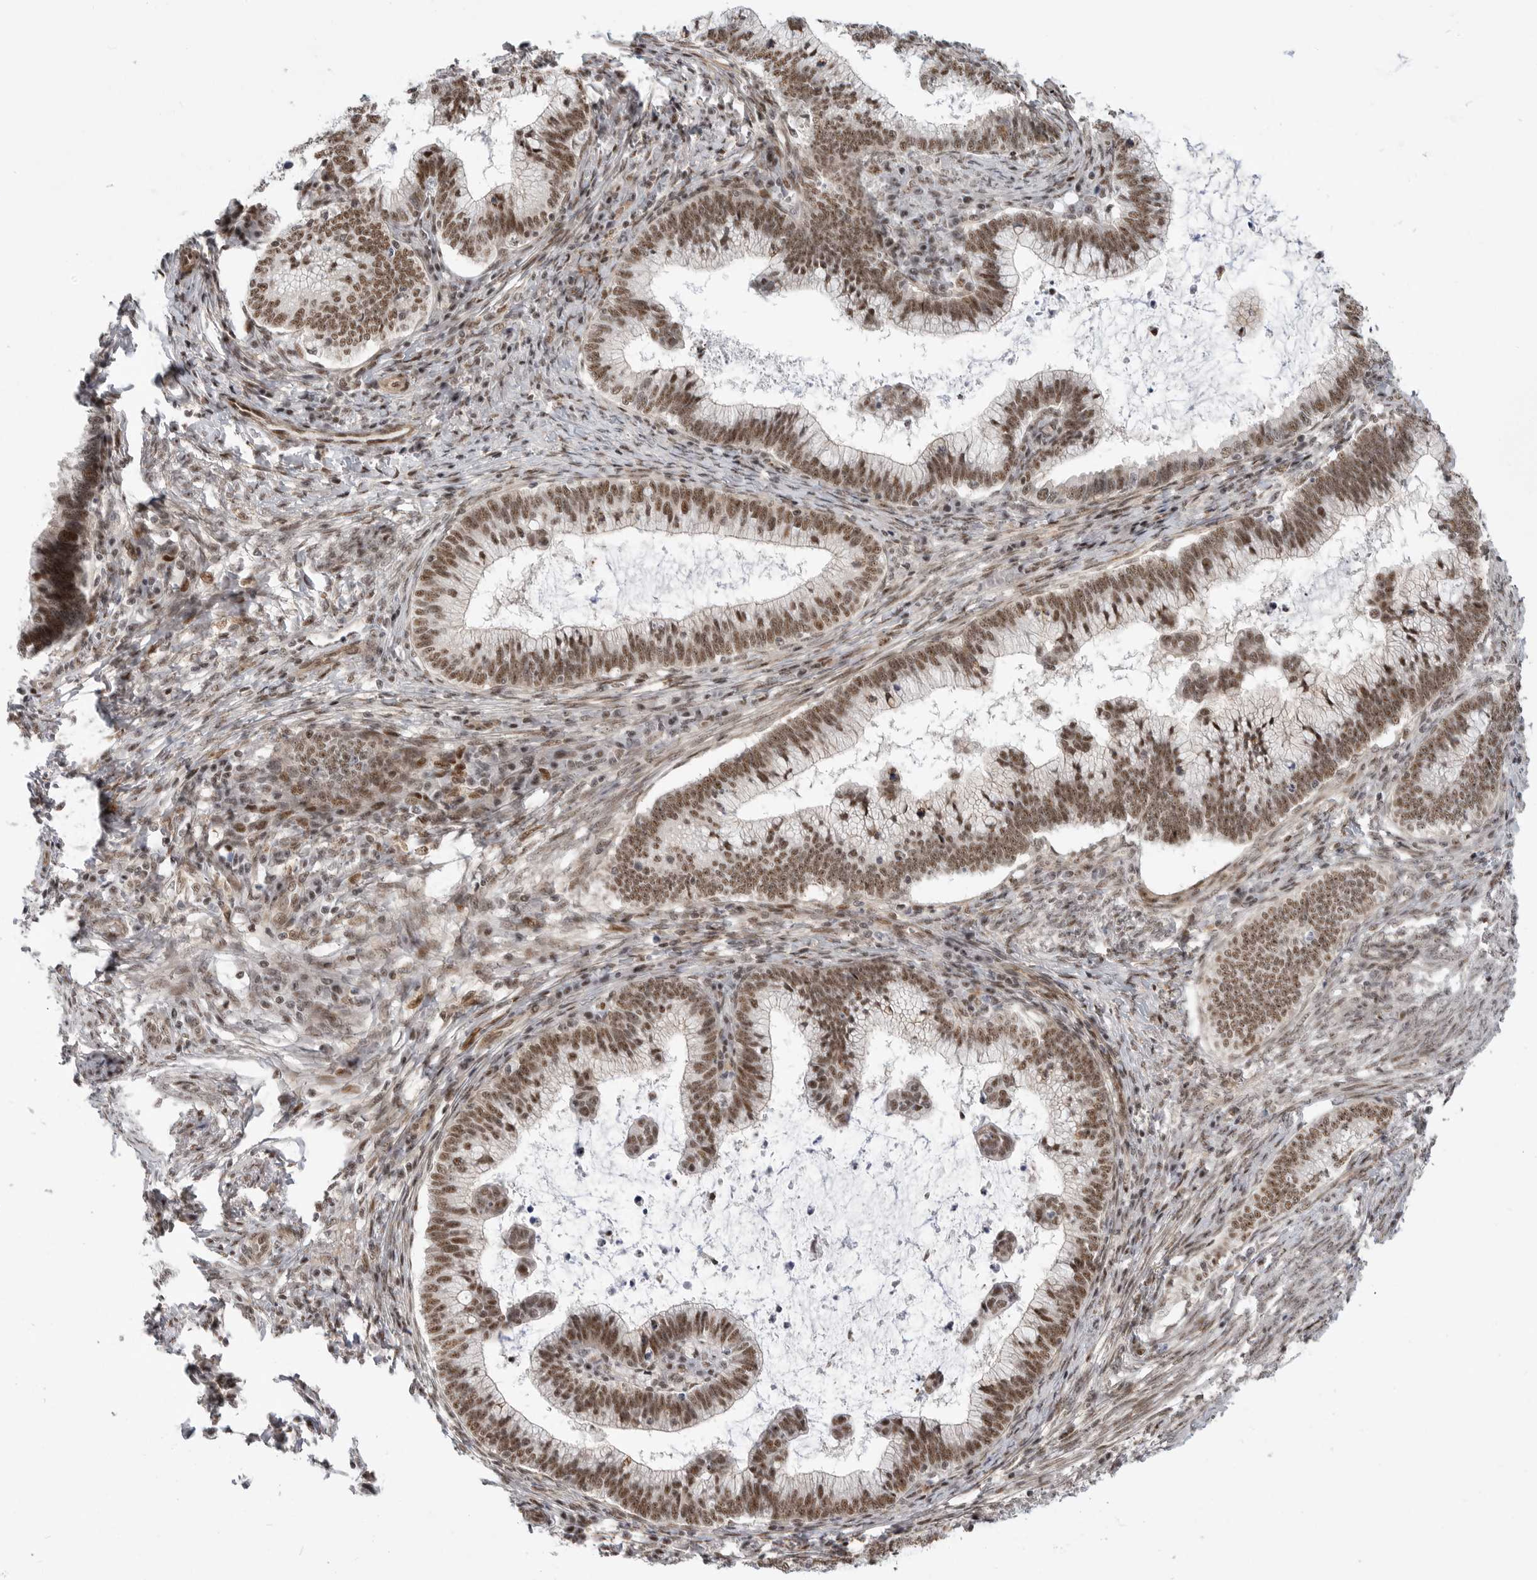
{"staining": {"intensity": "moderate", "quantity": ">75%", "location": "nuclear"}, "tissue": "cervical cancer", "cell_type": "Tumor cells", "image_type": "cancer", "snomed": [{"axis": "morphology", "description": "Adenocarcinoma, NOS"}, {"axis": "topography", "description": "Cervix"}], "caption": "Adenocarcinoma (cervical) stained with a protein marker reveals moderate staining in tumor cells.", "gene": "GPATCH2", "patient": {"sex": "female", "age": 36}}